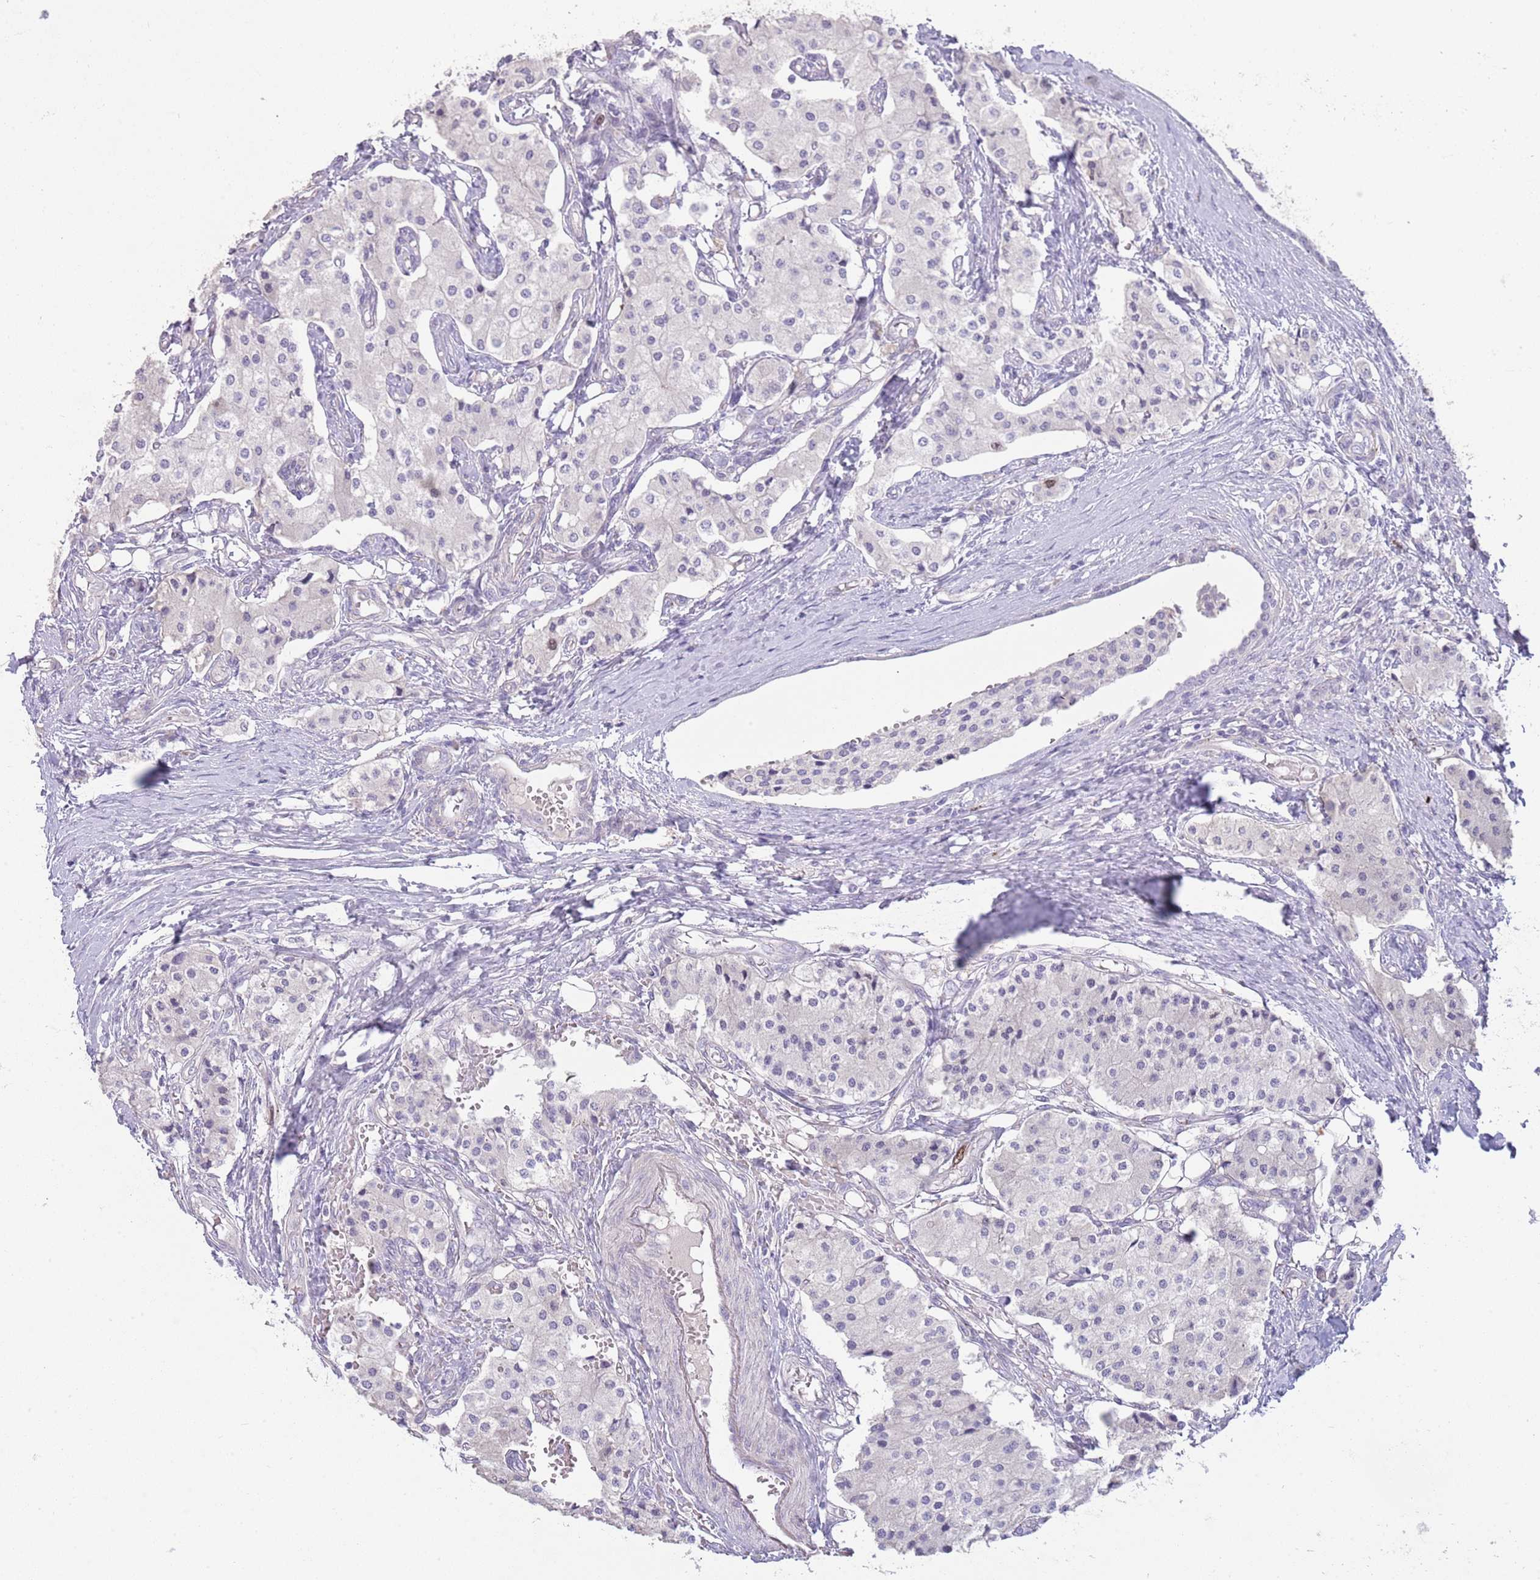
{"staining": {"intensity": "negative", "quantity": "none", "location": "none"}, "tissue": "carcinoid", "cell_type": "Tumor cells", "image_type": "cancer", "snomed": [{"axis": "morphology", "description": "Carcinoid, malignant, NOS"}, {"axis": "topography", "description": "Colon"}], "caption": "High power microscopy image of an immunohistochemistry image of carcinoid, revealing no significant staining in tumor cells. (DAB (3,3'-diaminobenzidine) immunohistochemistry, high magnification).", "gene": "PIMREG", "patient": {"sex": "female", "age": 52}}